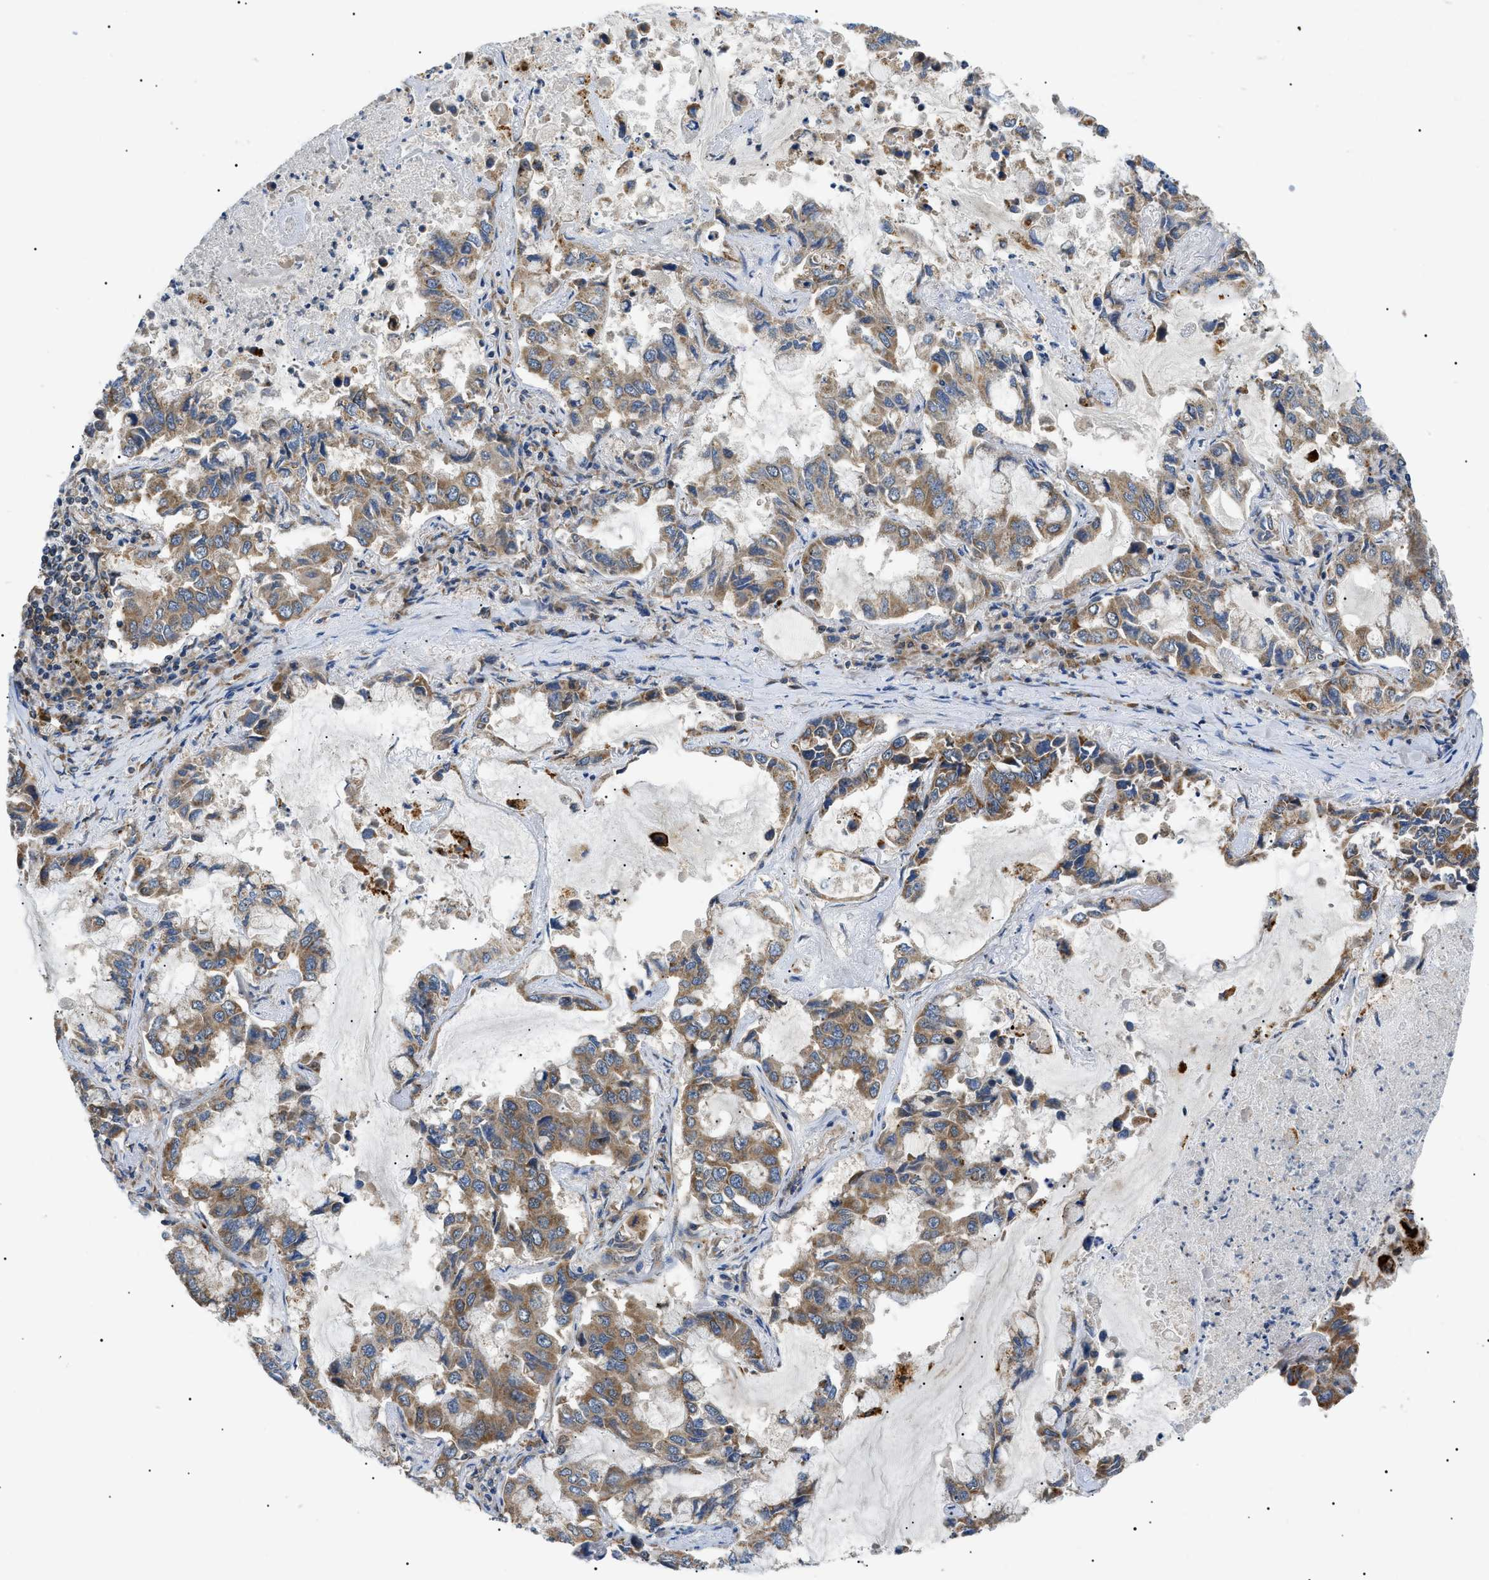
{"staining": {"intensity": "moderate", "quantity": ">75%", "location": "cytoplasmic/membranous"}, "tissue": "lung cancer", "cell_type": "Tumor cells", "image_type": "cancer", "snomed": [{"axis": "morphology", "description": "Adenocarcinoma, NOS"}, {"axis": "topography", "description": "Lung"}], "caption": "Immunohistochemistry (IHC) of adenocarcinoma (lung) reveals medium levels of moderate cytoplasmic/membranous positivity in approximately >75% of tumor cells.", "gene": "SRPK1", "patient": {"sex": "male", "age": 64}}